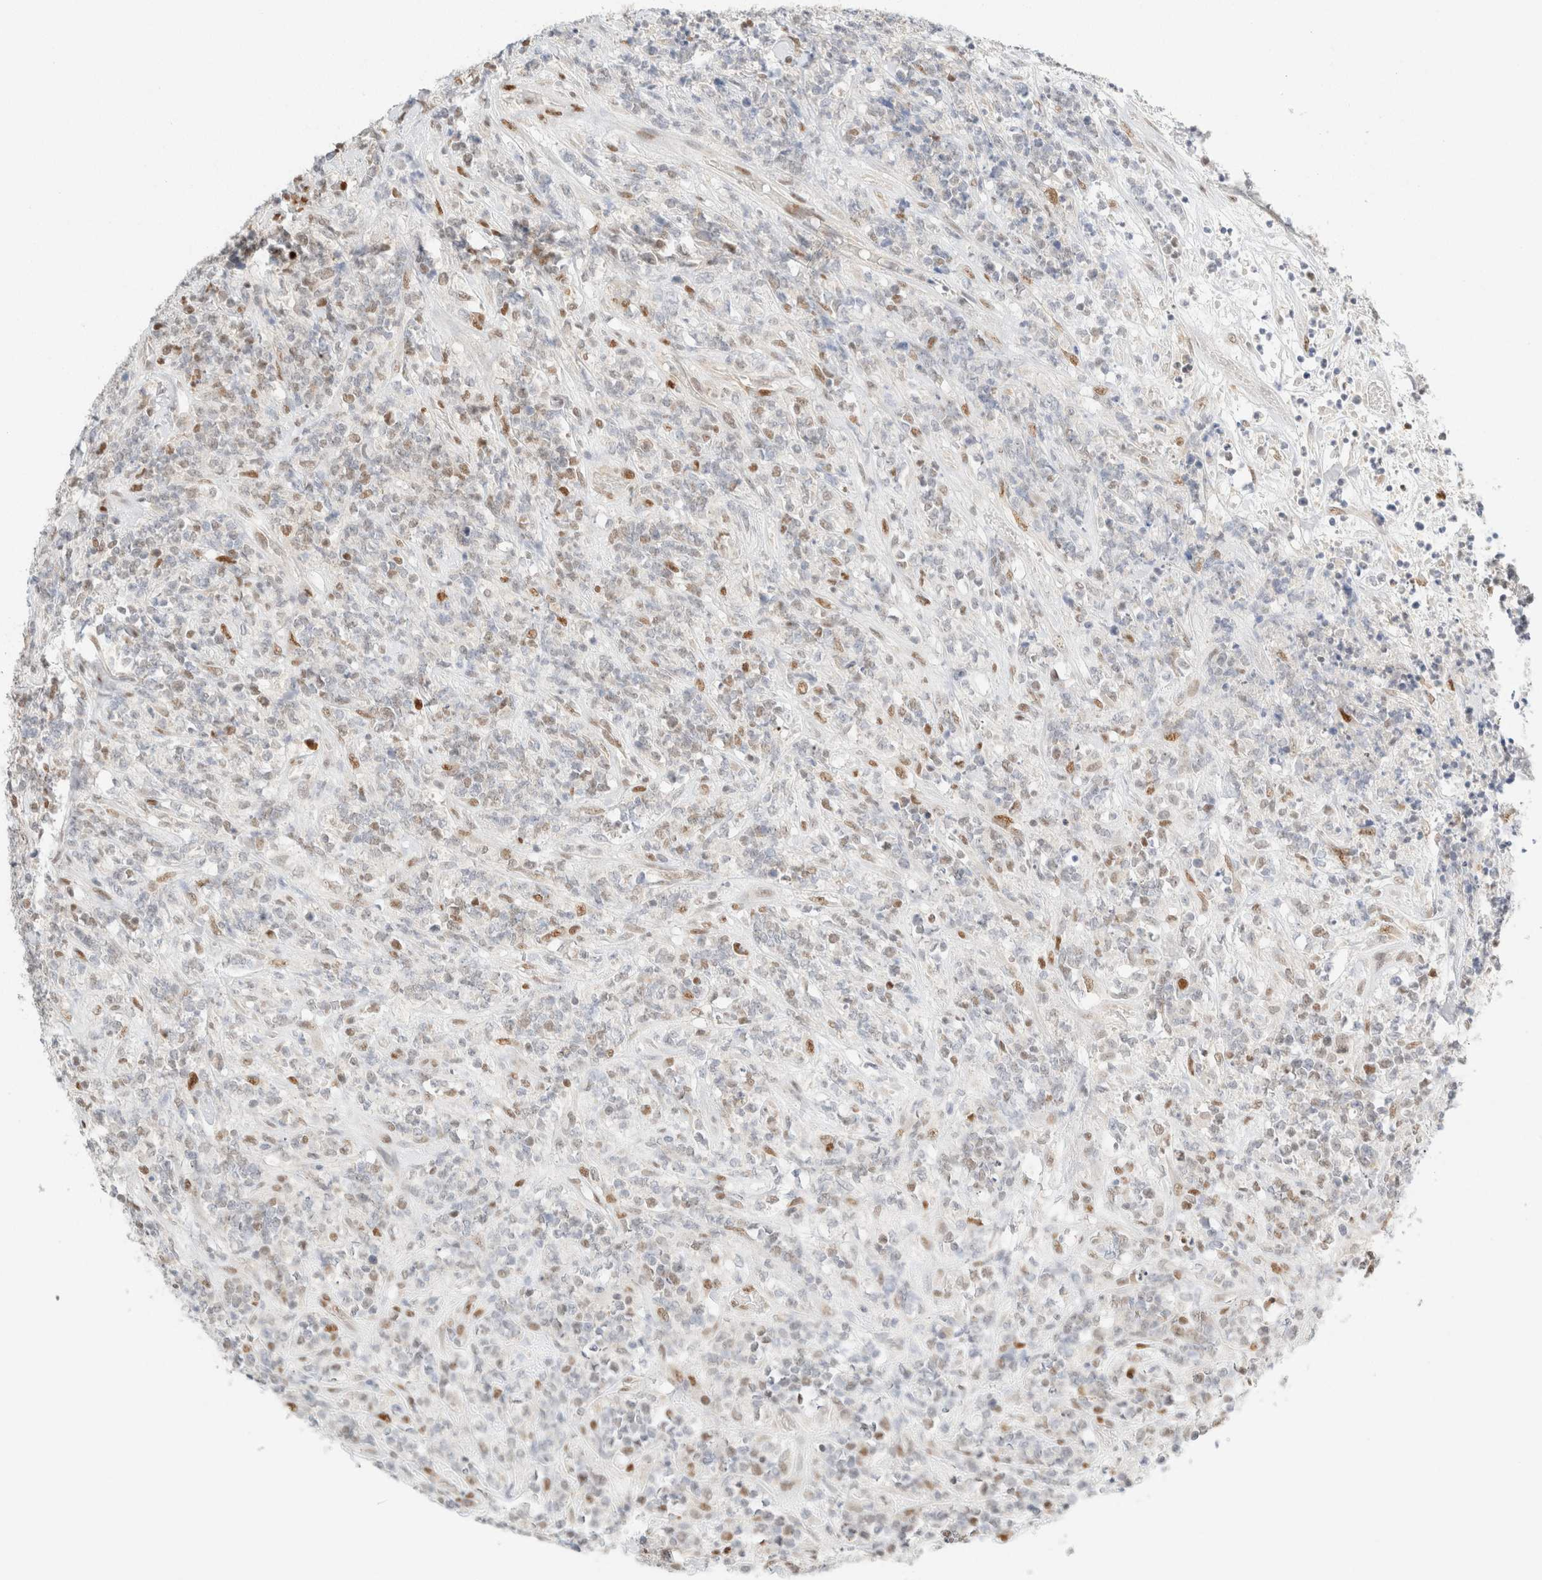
{"staining": {"intensity": "weak", "quantity": "<25%", "location": "nuclear"}, "tissue": "lymphoma", "cell_type": "Tumor cells", "image_type": "cancer", "snomed": [{"axis": "morphology", "description": "Malignant lymphoma, non-Hodgkin's type, High grade"}, {"axis": "topography", "description": "Soft tissue"}], "caption": "The IHC photomicrograph has no significant positivity in tumor cells of high-grade malignant lymphoma, non-Hodgkin's type tissue.", "gene": "DDB2", "patient": {"sex": "male", "age": 18}}